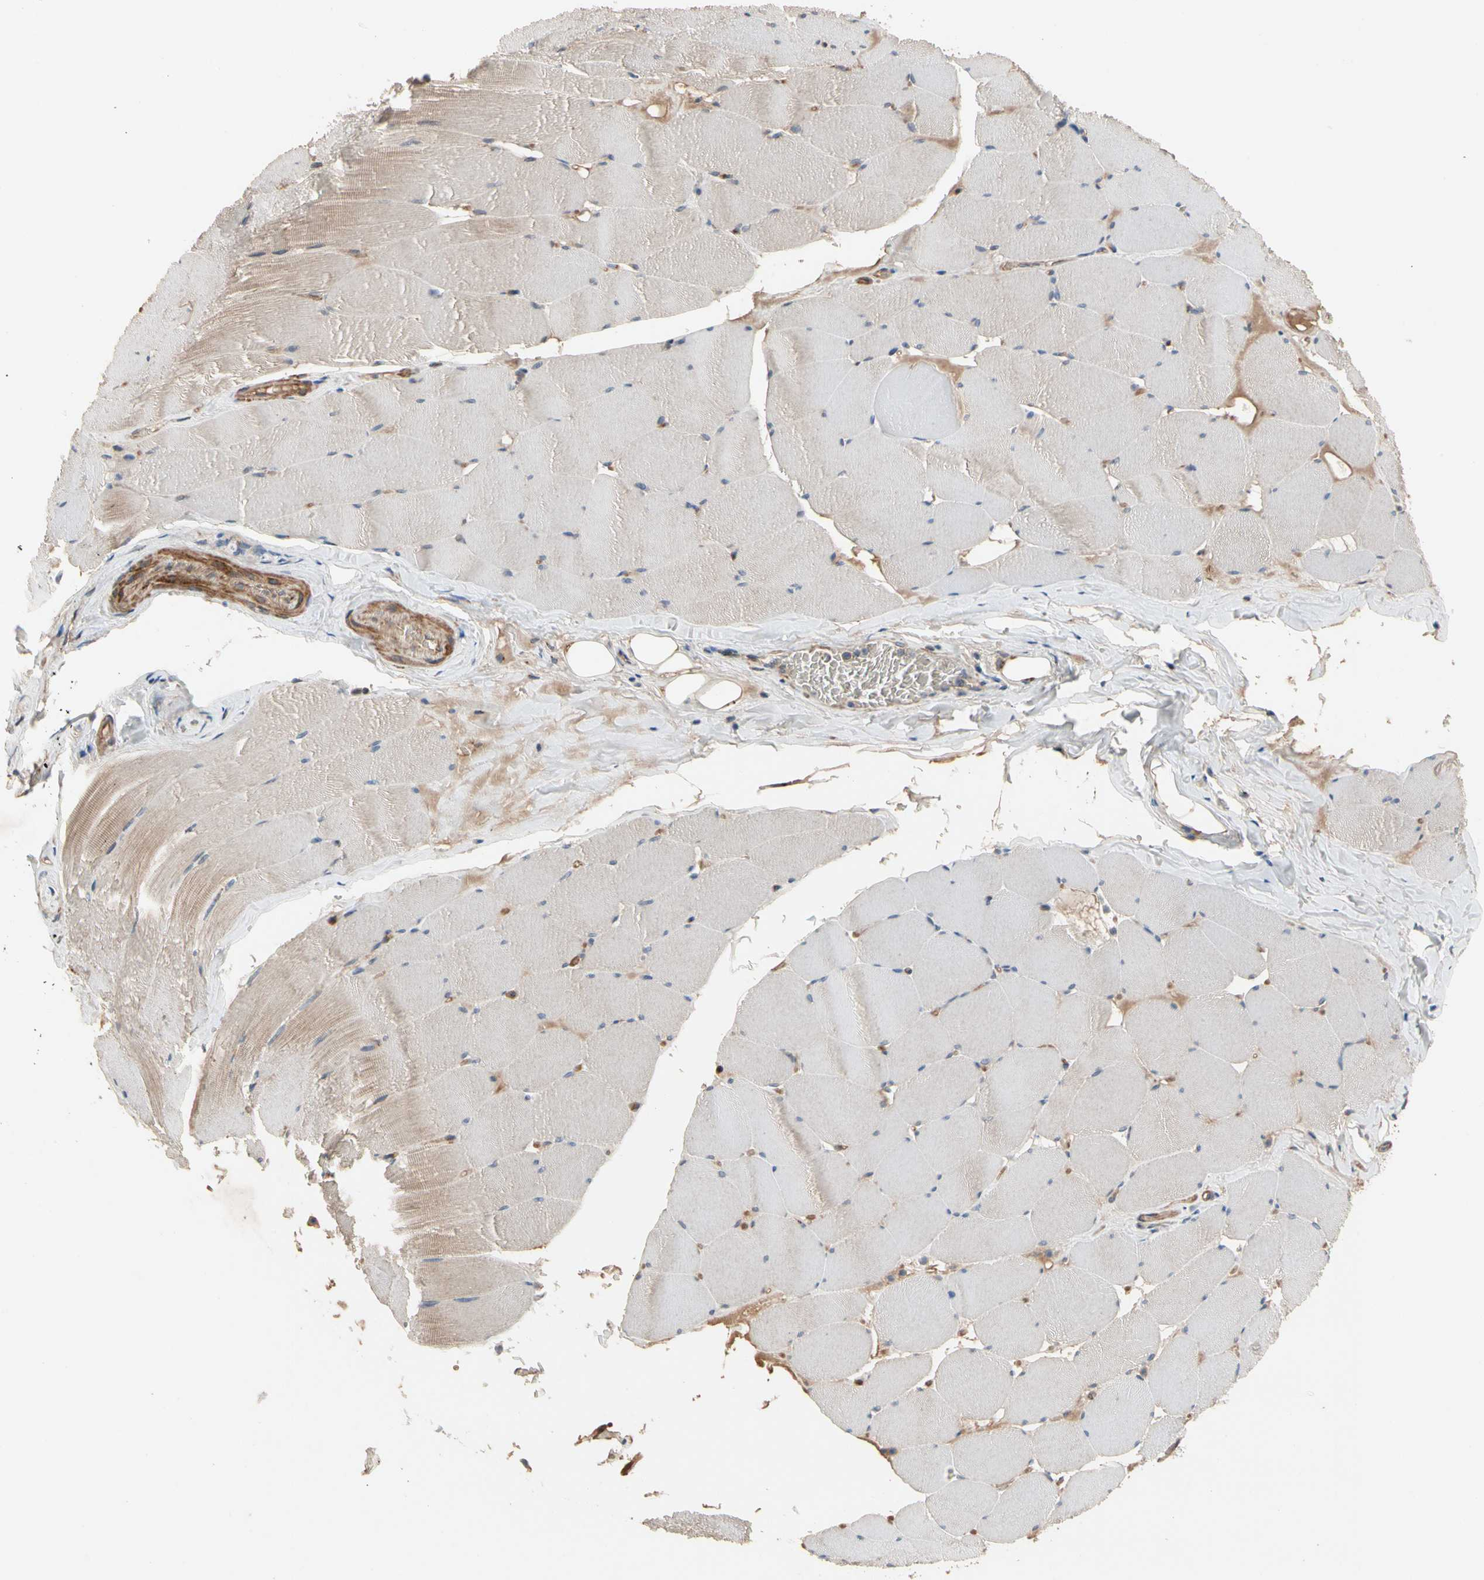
{"staining": {"intensity": "weak", "quantity": ">75%", "location": "cytoplasmic/membranous"}, "tissue": "skeletal muscle", "cell_type": "Myocytes", "image_type": "normal", "snomed": [{"axis": "morphology", "description": "Normal tissue, NOS"}, {"axis": "topography", "description": "Skeletal muscle"}], "caption": "A photomicrograph of skeletal muscle stained for a protein shows weak cytoplasmic/membranous brown staining in myocytes.", "gene": "GCK", "patient": {"sex": "male", "age": 62}}